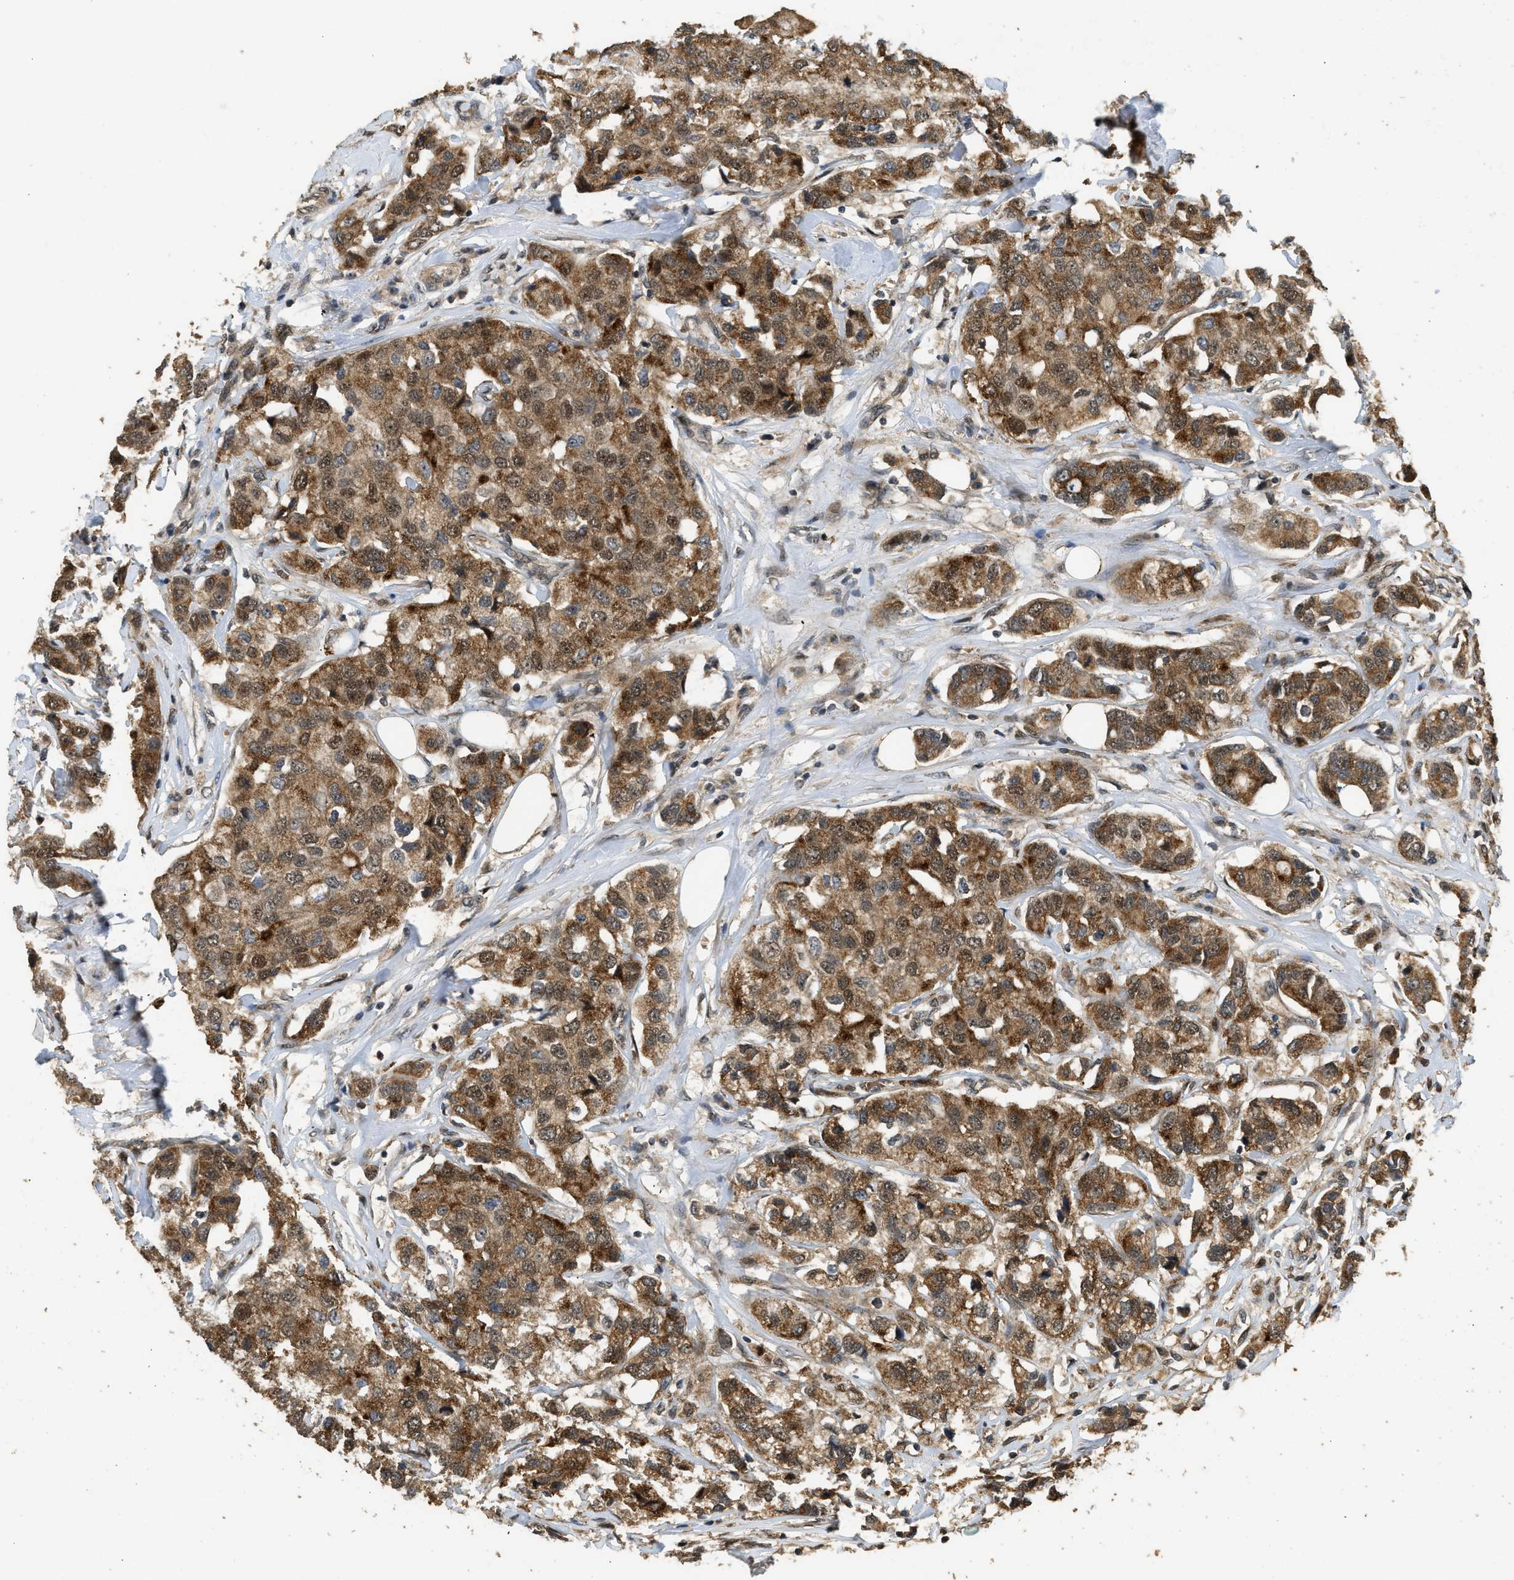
{"staining": {"intensity": "moderate", "quantity": ">75%", "location": "cytoplasmic/membranous,nuclear"}, "tissue": "breast cancer", "cell_type": "Tumor cells", "image_type": "cancer", "snomed": [{"axis": "morphology", "description": "Duct carcinoma"}, {"axis": "topography", "description": "Breast"}], "caption": "Tumor cells show medium levels of moderate cytoplasmic/membranous and nuclear staining in about >75% of cells in human breast intraductal carcinoma.", "gene": "GET1", "patient": {"sex": "female", "age": 80}}